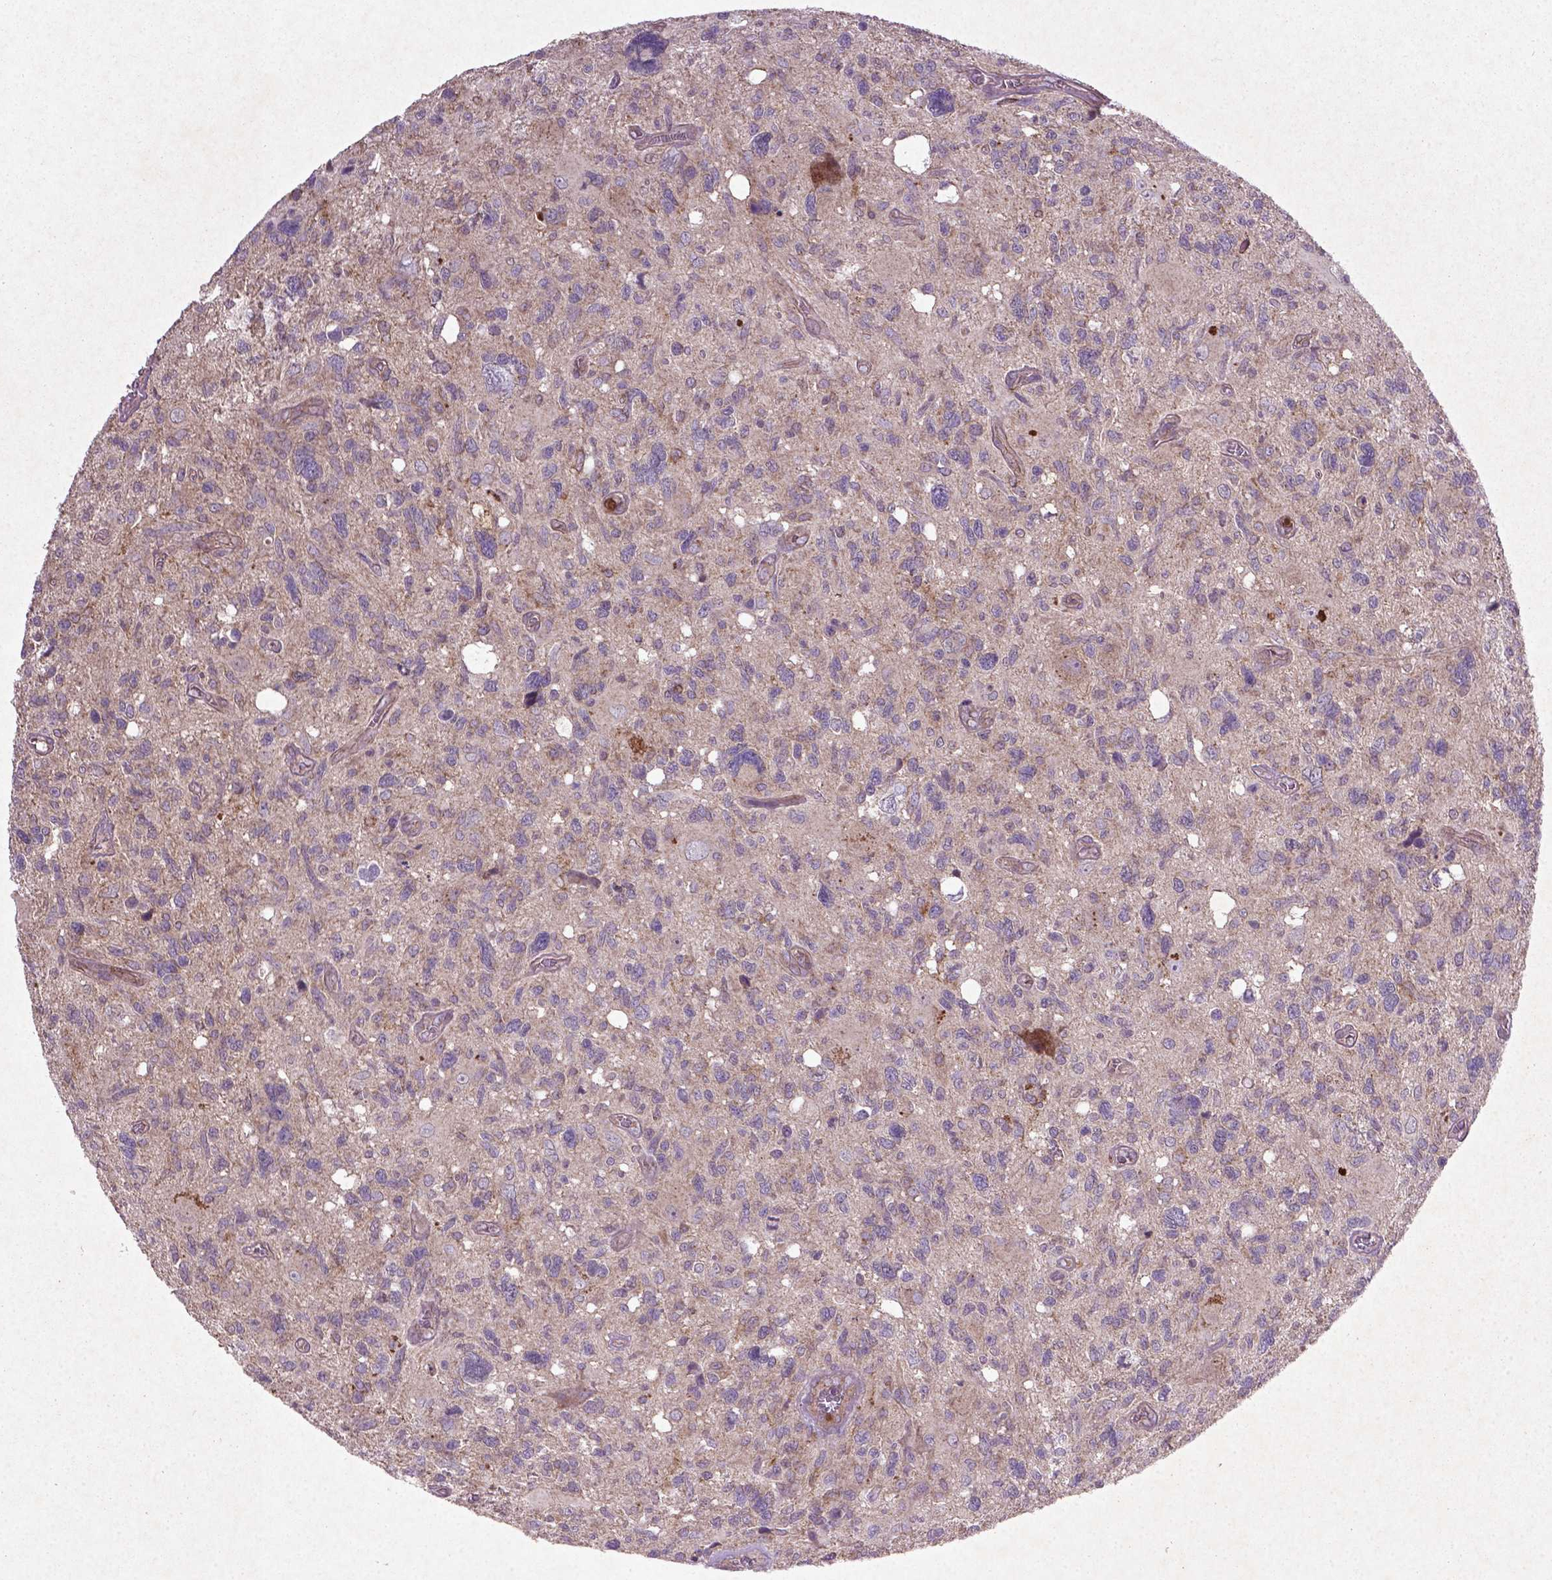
{"staining": {"intensity": "moderate", "quantity": ">75%", "location": "cytoplasmic/membranous"}, "tissue": "glioma", "cell_type": "Tumor cells", "image_type": "cancer", "snomed": [{"axis": "morphology", "description": "Glioma, malignant, High grade"}, {"axis": "topography", "description": "Brain"}], "caption": "Moderate cytoplasmic/membranous protein expression is seen in about >75% of tumor cells in malignant high-grade glioma.", "gene": "MTOR", "patient": {"sex": "male", "age": 49}}